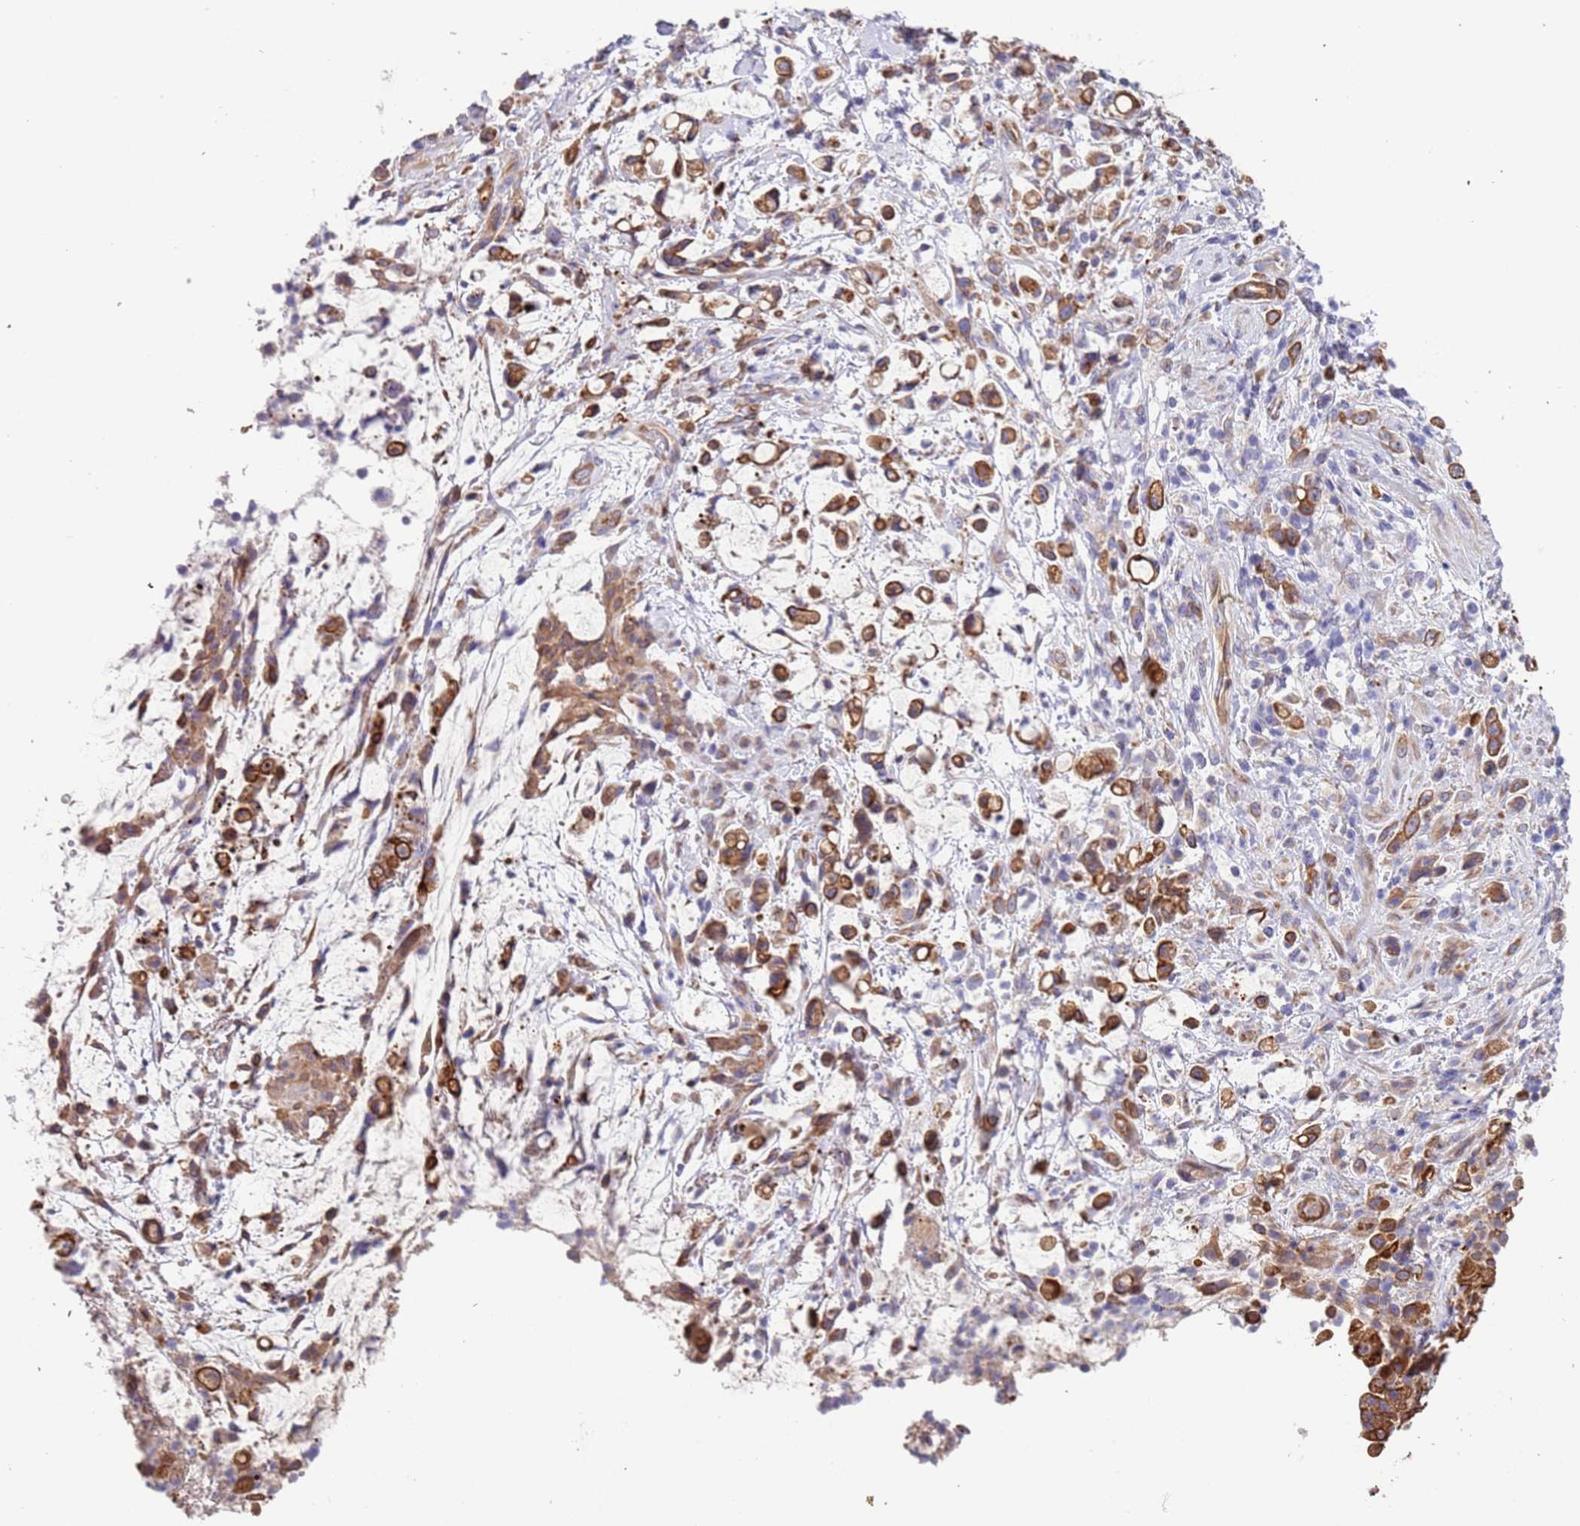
{"staining": {"intensity": "moderate", "quantity": ">75%", "location": "cytoplasmic/membranous"}, "tissue": "stomach cancer", "cell_type": "Tumor cells", "image_type": "cancer", "snomed": [{"axis": "morphology", "description": "Adenocarcinoma, NOS"}, {"axis": "topography", "description": "Stomach"}], "caption": "Tumor cells display moderate cytoplasmic/membranous expression in approximately >75% of cells in adenocarcinoma (stomach). (DAB IHC, brown staining for protein, blue staining for nuclei).", "gene": "LAMB4", "patient": {"sex": "female", "age": 60}}